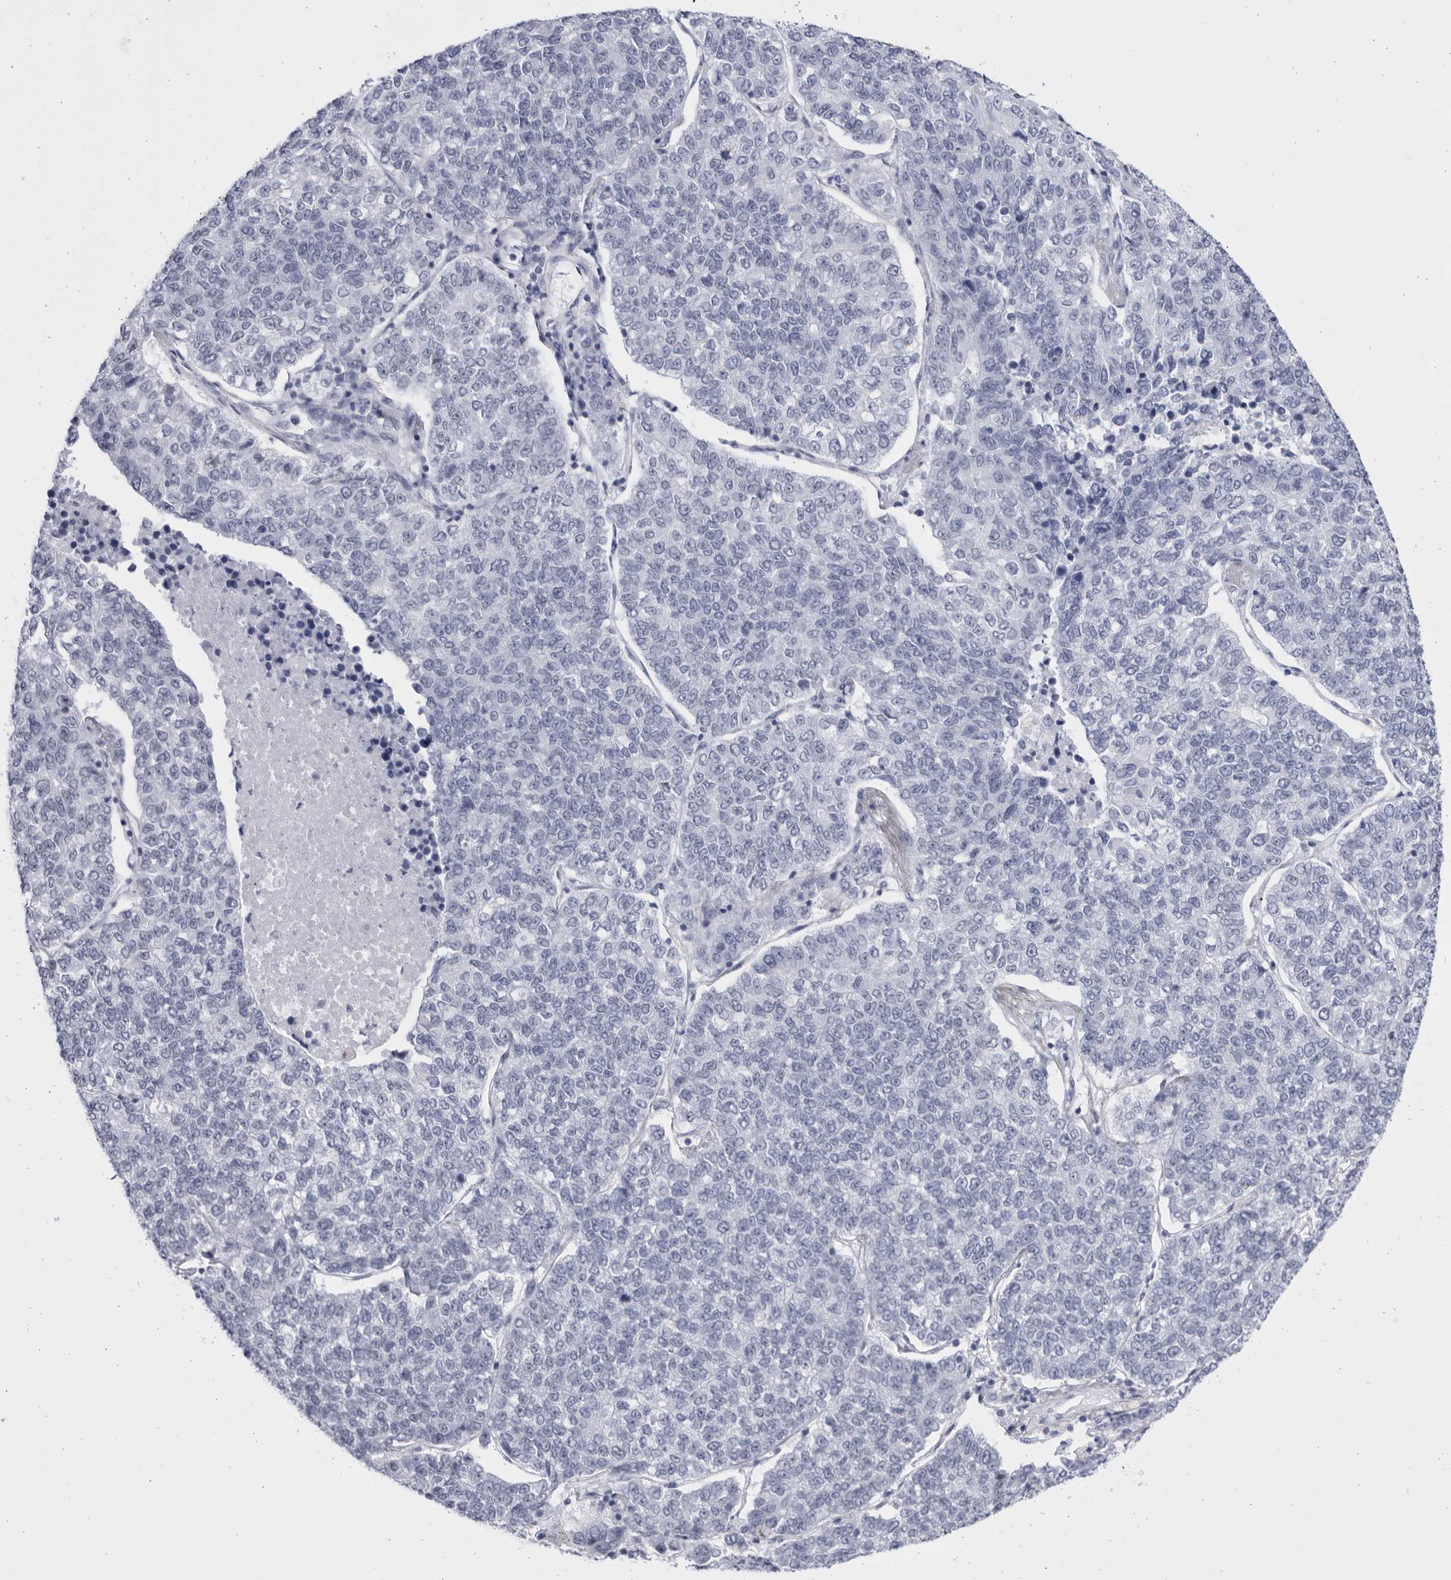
{"staining": {"intensity": "negative", "quantity": "none", "location": "none"}, "tissue": "lung cancer", "cell_type": "Tumor cells", "image_type": "cancer", "snomed": [{"axis": "morphology", "description": "Adenocarcinoma, NOS"}, {"axis": "topography", "description": "Lung"}], "caption": "Immunohistochemical staining of human lung adenocarcinoma displays no significant staining in tumor cells.", "gene": "CCDC181", "patient": {"sex": "male", "age": 49}}